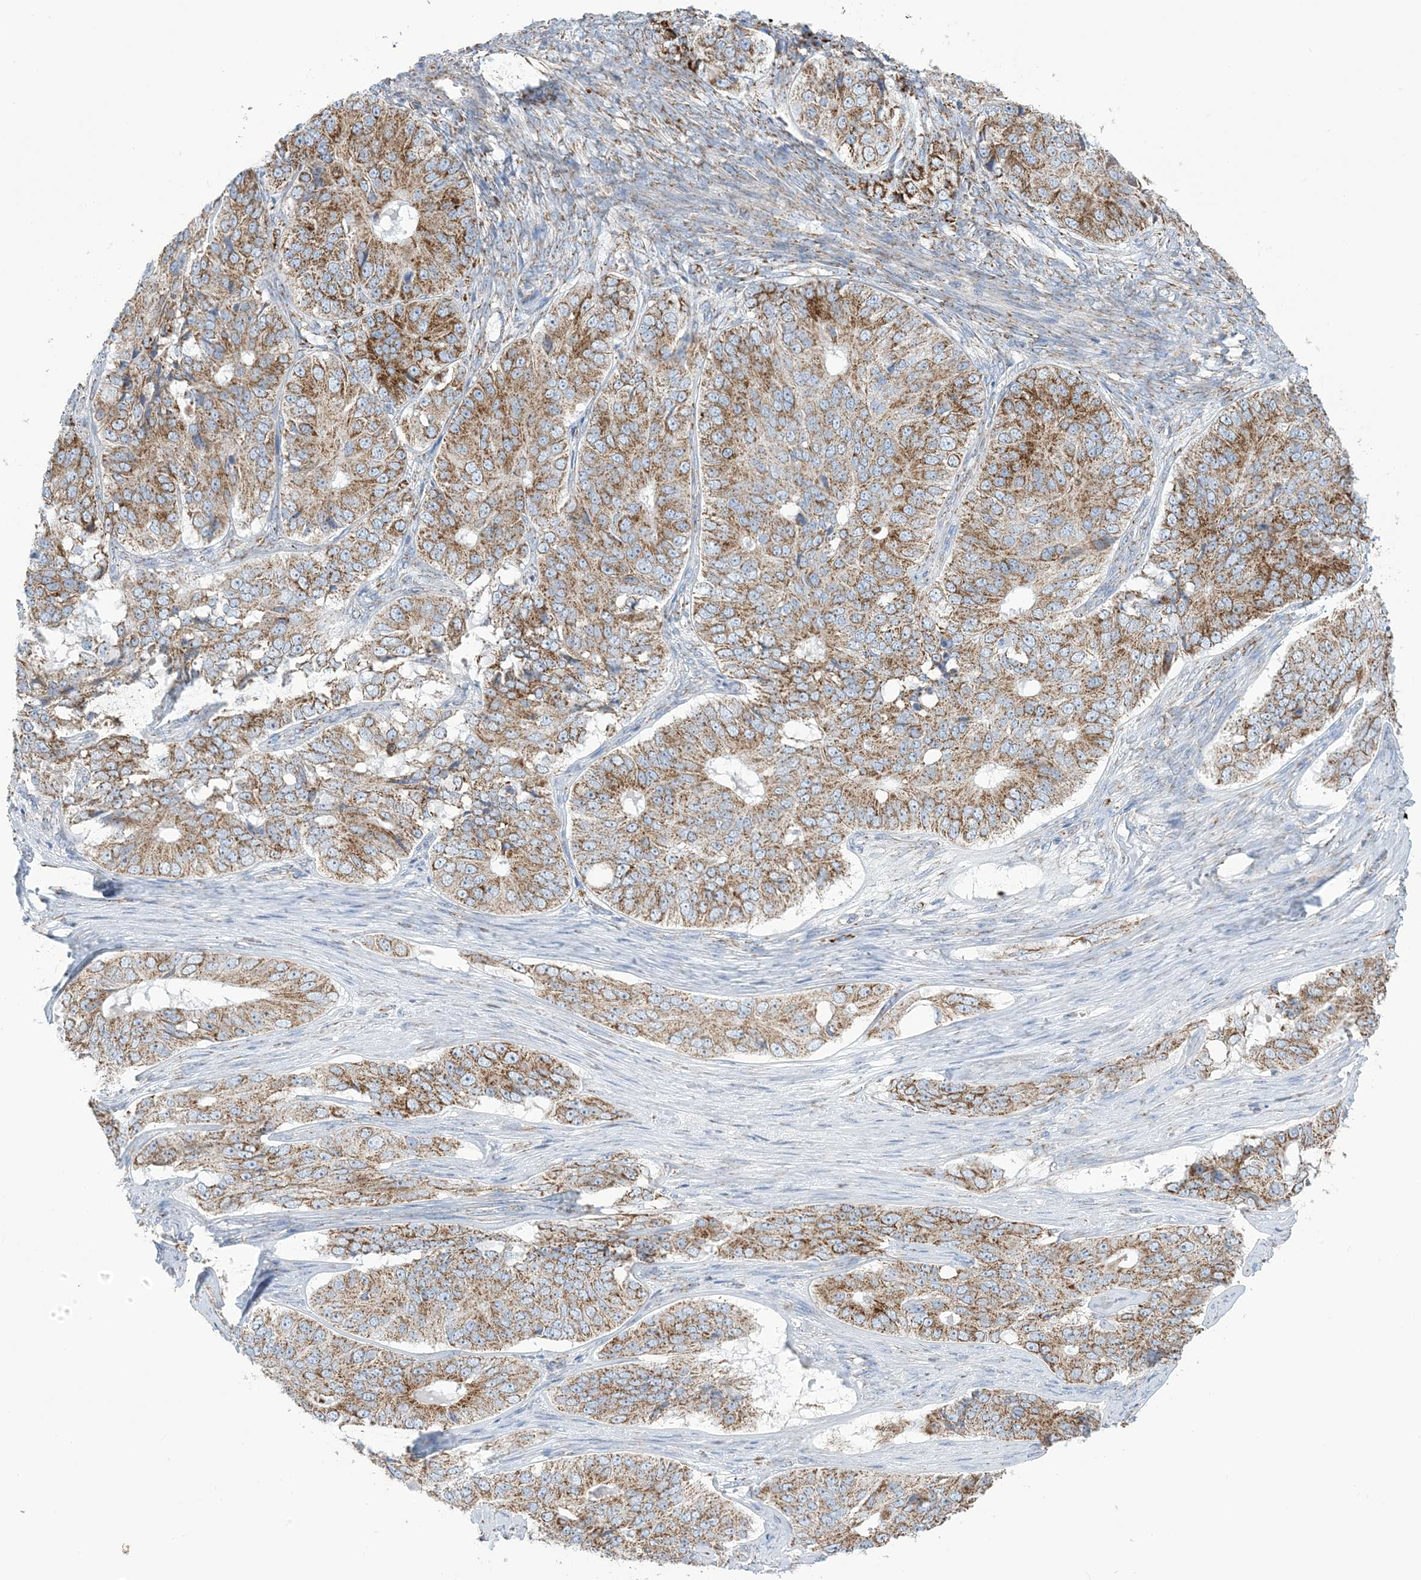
{"staining": {"intensity": "moderate", "quantity": ">75%", "location": "cytoplasmic/membranous"}, "tissue": "ovarian cancer", "cell_type": "Tumor cells", "image_type": "cancer", "snomed": [{"axis": "morphology", "description": "Carcinoma, endometroid"}, {"axis": "topography", "description": "Ovary"}], "caption": "Immunohistochemistry (IHC) micrograph of neoplastic tissue: ovarian cancer stained using immunohistochemistry (IHC) reveals medium levels of moderate protein expression localized specifically in the cytoplasmic/membranous of tumor cells, appearing as a cytoplasmic/membranous brown color.", "gene": "SAMM50", "patient": {"sex": "female", "age": 51}}